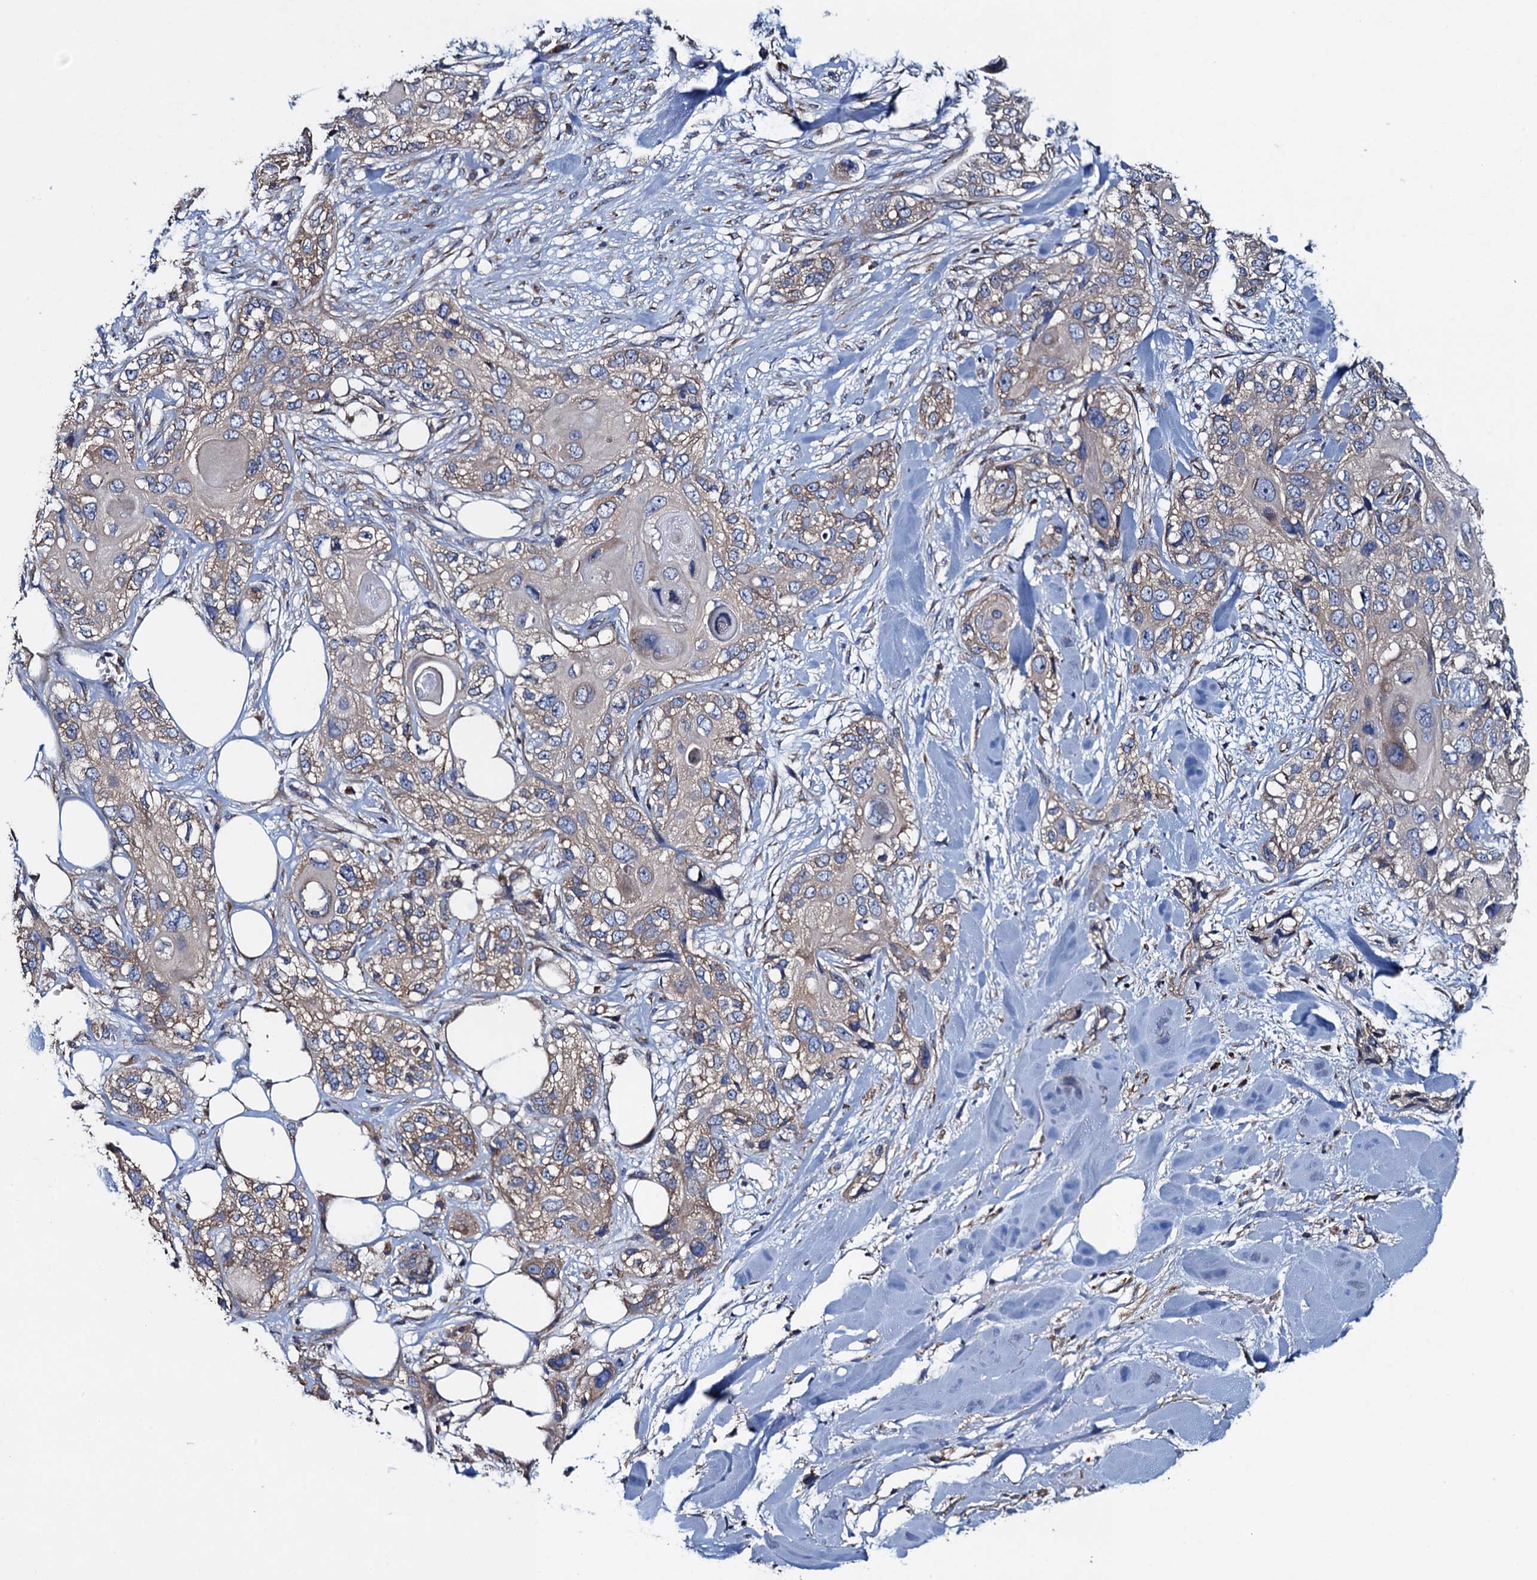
{"staining": {"intensity": "weak", "quantity": "25%-75%", "location": "cytoplasmic/membranous"}, "tissue": "skin cancer", "cell_type": "Tumor cells", "image_type": "cancer", "snomed": [{"axis": "morphology", "description": "Normal tissue, NOS"}, {"axis": "morphology", "description": "Squamous cell carcinoma, NOS"}, {"axis": "topography", "description": "Skin"}], "caption": "Immunohistochemical staining of human skin cancer (squamous cell carcinoma) exhibits low levels of weak cytoplasmic/membranous protein positivity in approximately 25%-75% of tumor cells.", "gene": "ADCY9", "patient": {"sex": "male", "age": 72}}